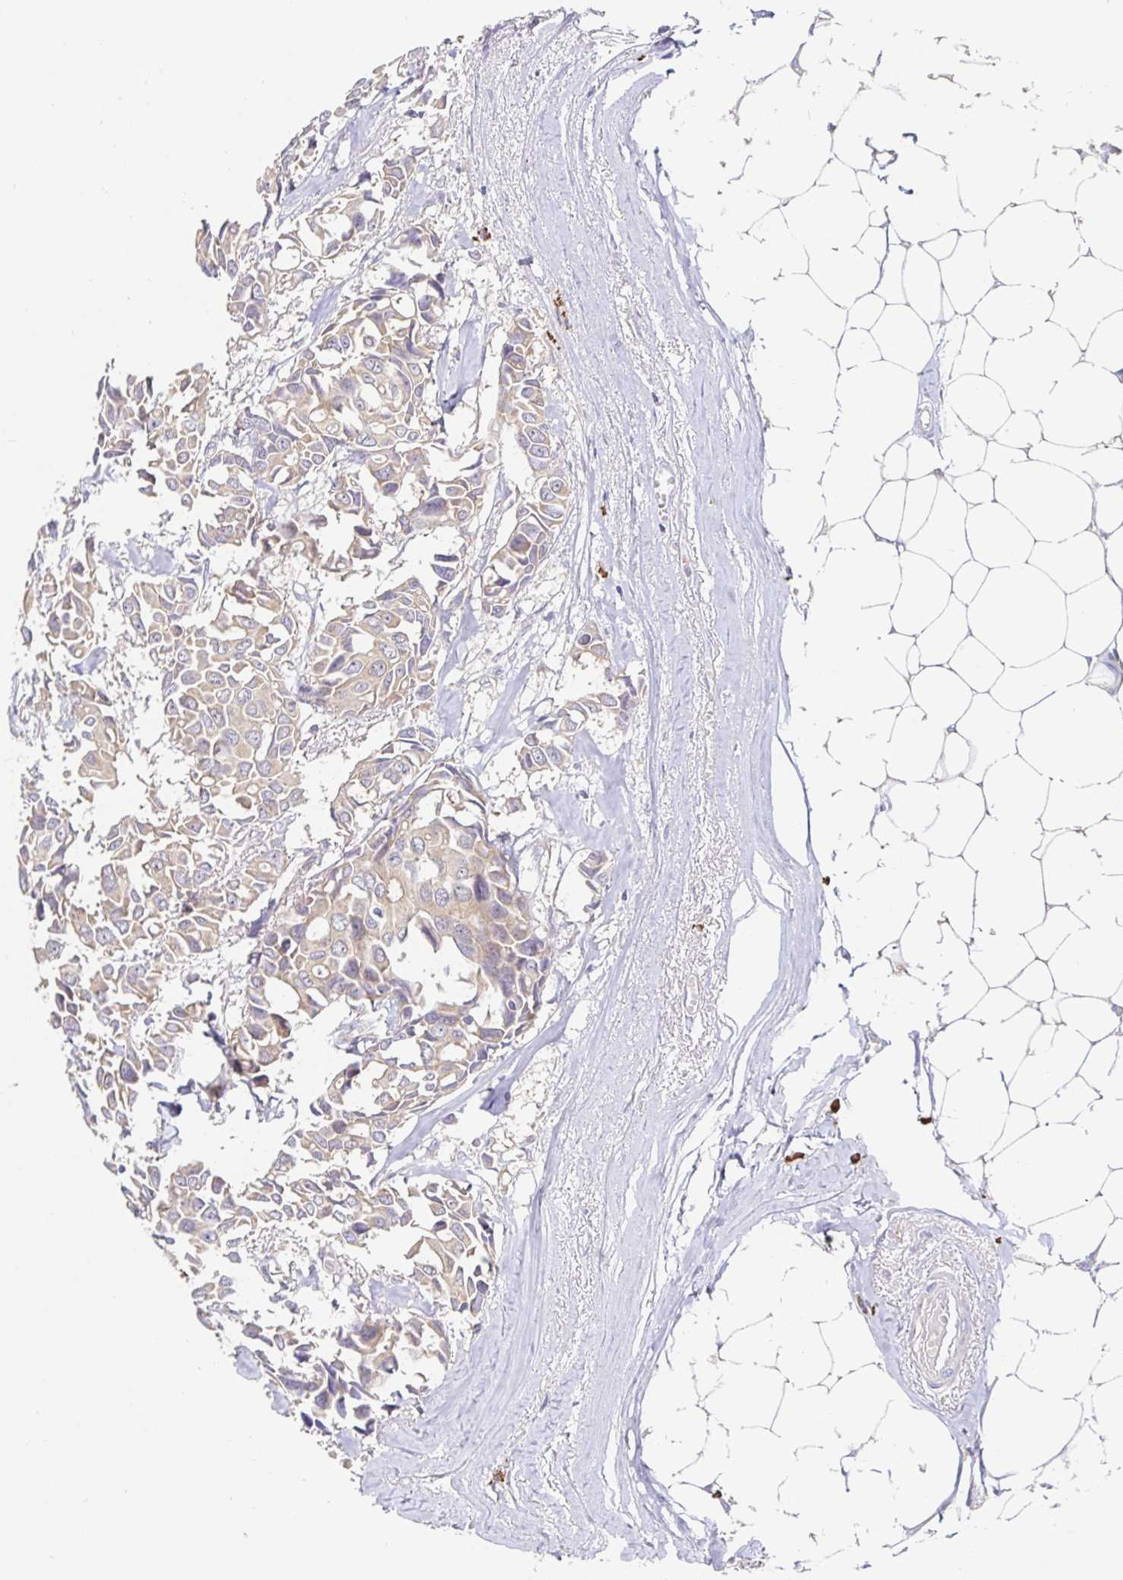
{"staining": {"intensity": "weak", "quantity": "<25%", "location": "cytoplasmic/membranous"}, "tissue": "breast cancer", "cell_type": "Tumor cells", "image_type": "cancer", "snomed": [{"axis": "morphology", "description": "Duct carcinoma"}, {"axis": "topography", "description": "Breast"}], "caption": "This is an immunohistochemistry image of infiltrating ductal carcinoma (breast). There is no positivity in tumor cells.", "gene": "HAGH", "patient": {"sex": "female", "age": 54}}